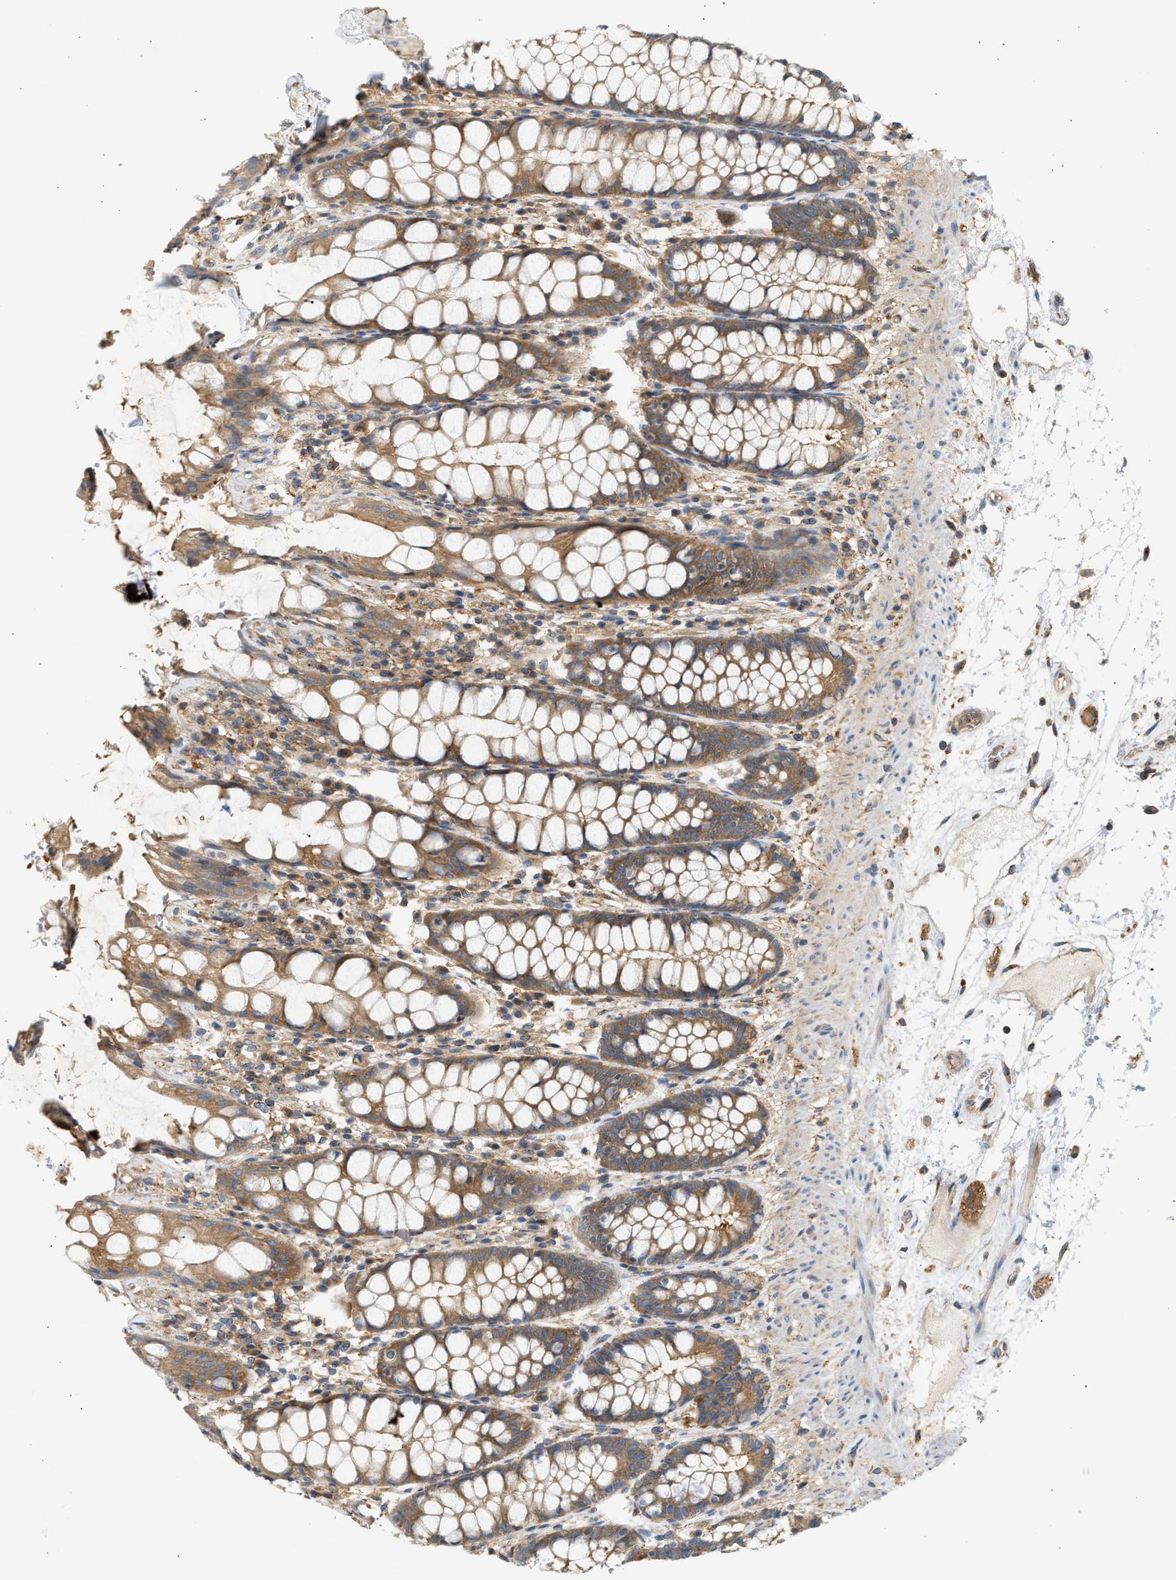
{"staining": {"intensity": "moderate", "quantity": ">75%", "location": "cytoplasmic/membranous"}, "tissue": "rectum", "cell_type": "Glandular cells", "image_type": "normal", "snomed": [{"axis": "morphology", "description": "Normal tissue, NOS"}, {"axis": "topography", "description": "Rectum"}], "caption": "IHC of normal rectum reveals medium levels of moderate cytoplasmic/membranous positivity in about >75% of glandular cells. (DAB = brown stain, brightfield microscopy at high magnification).", "gene": "PAFAH1B1", "patient": {"sex": "male", "age": 64}}